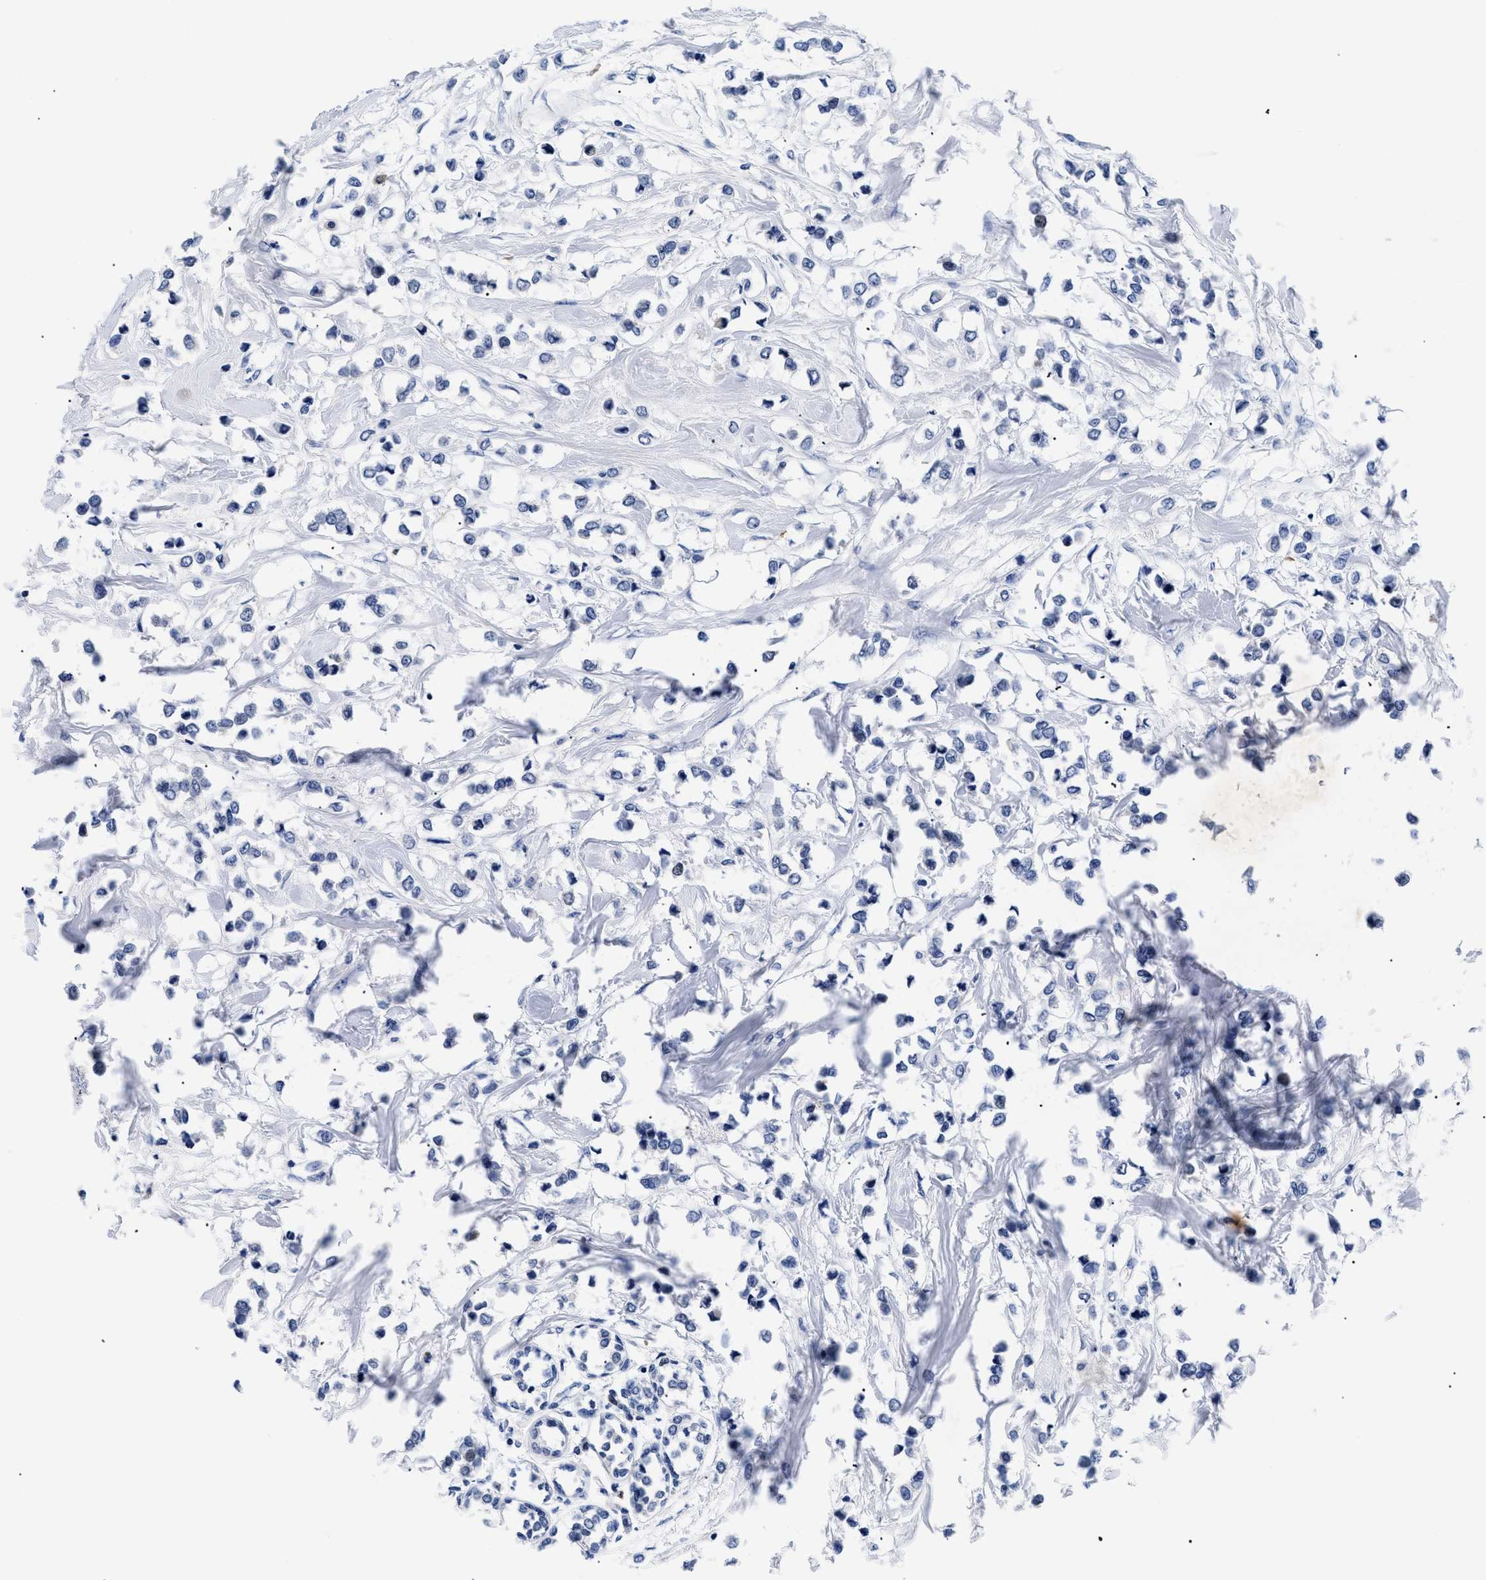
{"staining": {"intensity": "negative", "quantity": "none", "location": "none"}, "tissue": "breast cancer", "cell_type": "Tumor cells", "image_type": "cancer", "snomed": [{"axis": "morphology", "description": "Lobular carcinoma"}, {"axis": "topography", "description": "Breast"}], "caption": "Tumor cells show no significant expression in breast lobular carcinoma.", "gene": "SHD", "patient": {"sex": "female", "age": 51}}